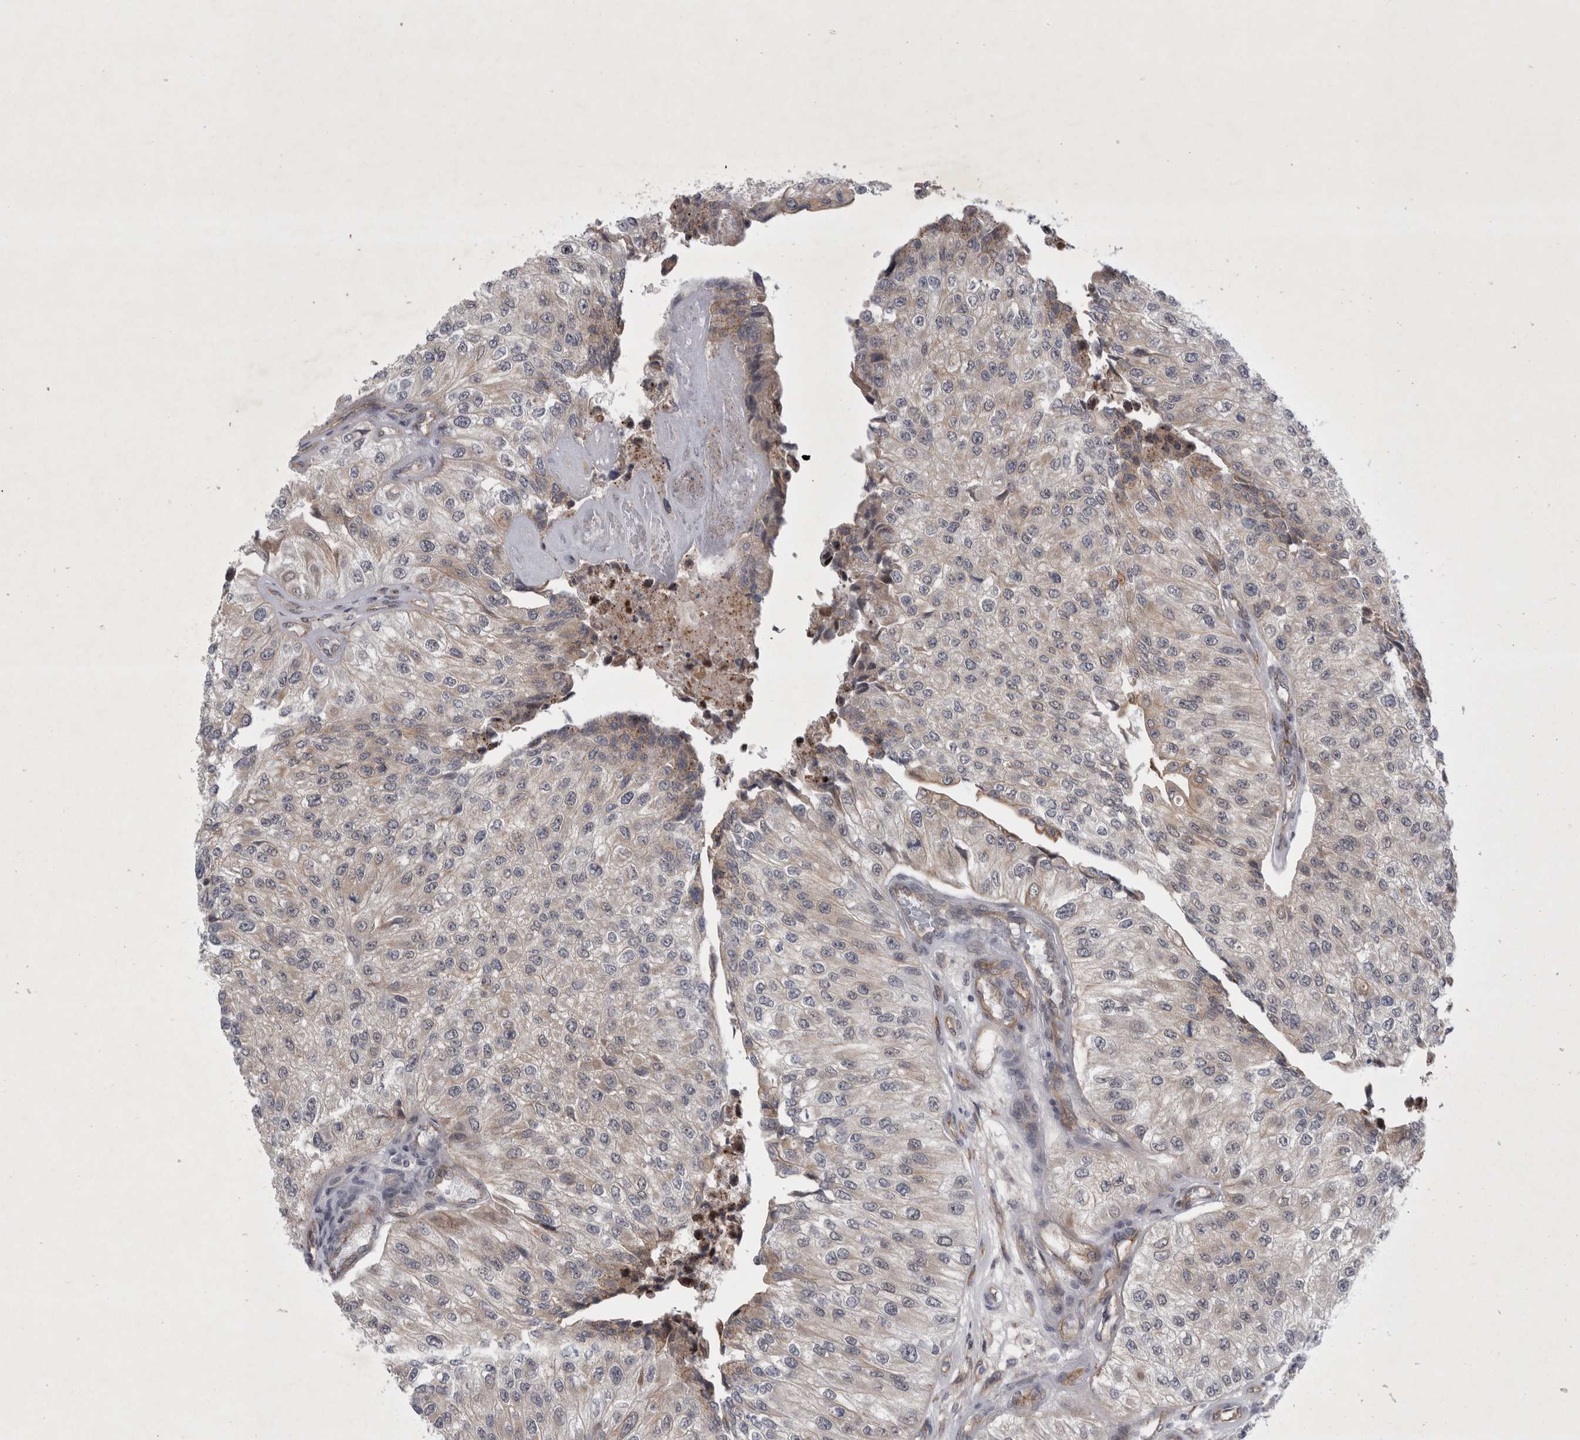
{"staining": {"intensity": "weak", "quantity": "<25%", "location": "cytoplasmic/membranous"}, "tissue": "urothelial cancer", "cell_type": "Tumor cells", "image_type": "cancer", "snomed": [{"axis": "morphology", "description": "Urothelial carcinoma, High grade"}, {"axis": "topography", "description": "Kidney"}, {"axis": "topography", "description": "Urinary bladder"}], "caption": "A micrograph of urothelial cancer stained for a protein reveals no brown staining in tumor cells.", "gene": "PARP11", "patient": {"sex": "male", "age": 77}}